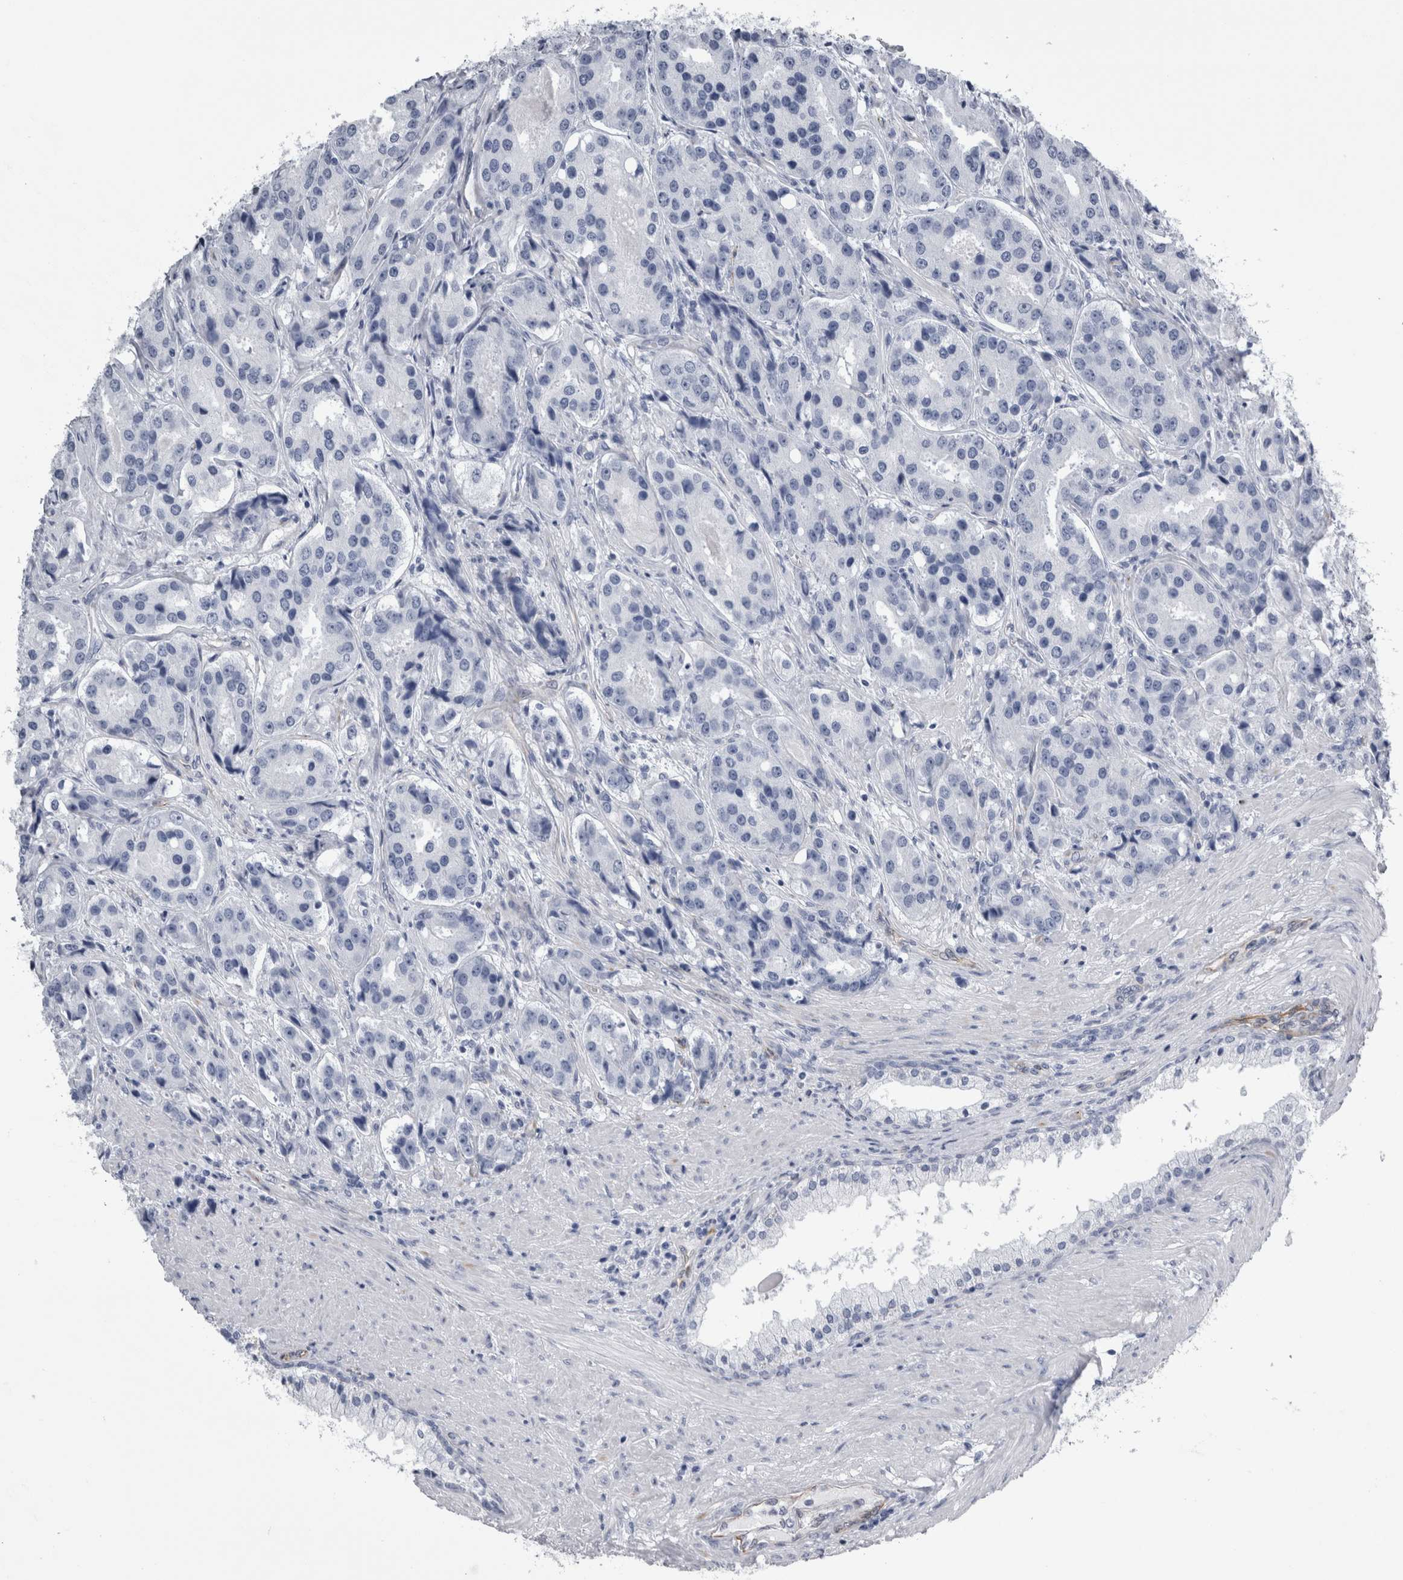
{"staining": {"intensity": "negative", "quantity": "none", "location": "none"}, "tissue": "prostate cancer", "cell_type": "Tumor cells", "image_type": "cancer", "snomed": [{"axis": "morphology", "description": "Adenocarcinoma, High grade"}, {"axis": "topography", "description": "Prostate"}], "caption": "Image shows no significant protein staining in tumor cells of prostate cancer.", "gene": "VWDE", "patient": {"sex": "male", "age": 60}}